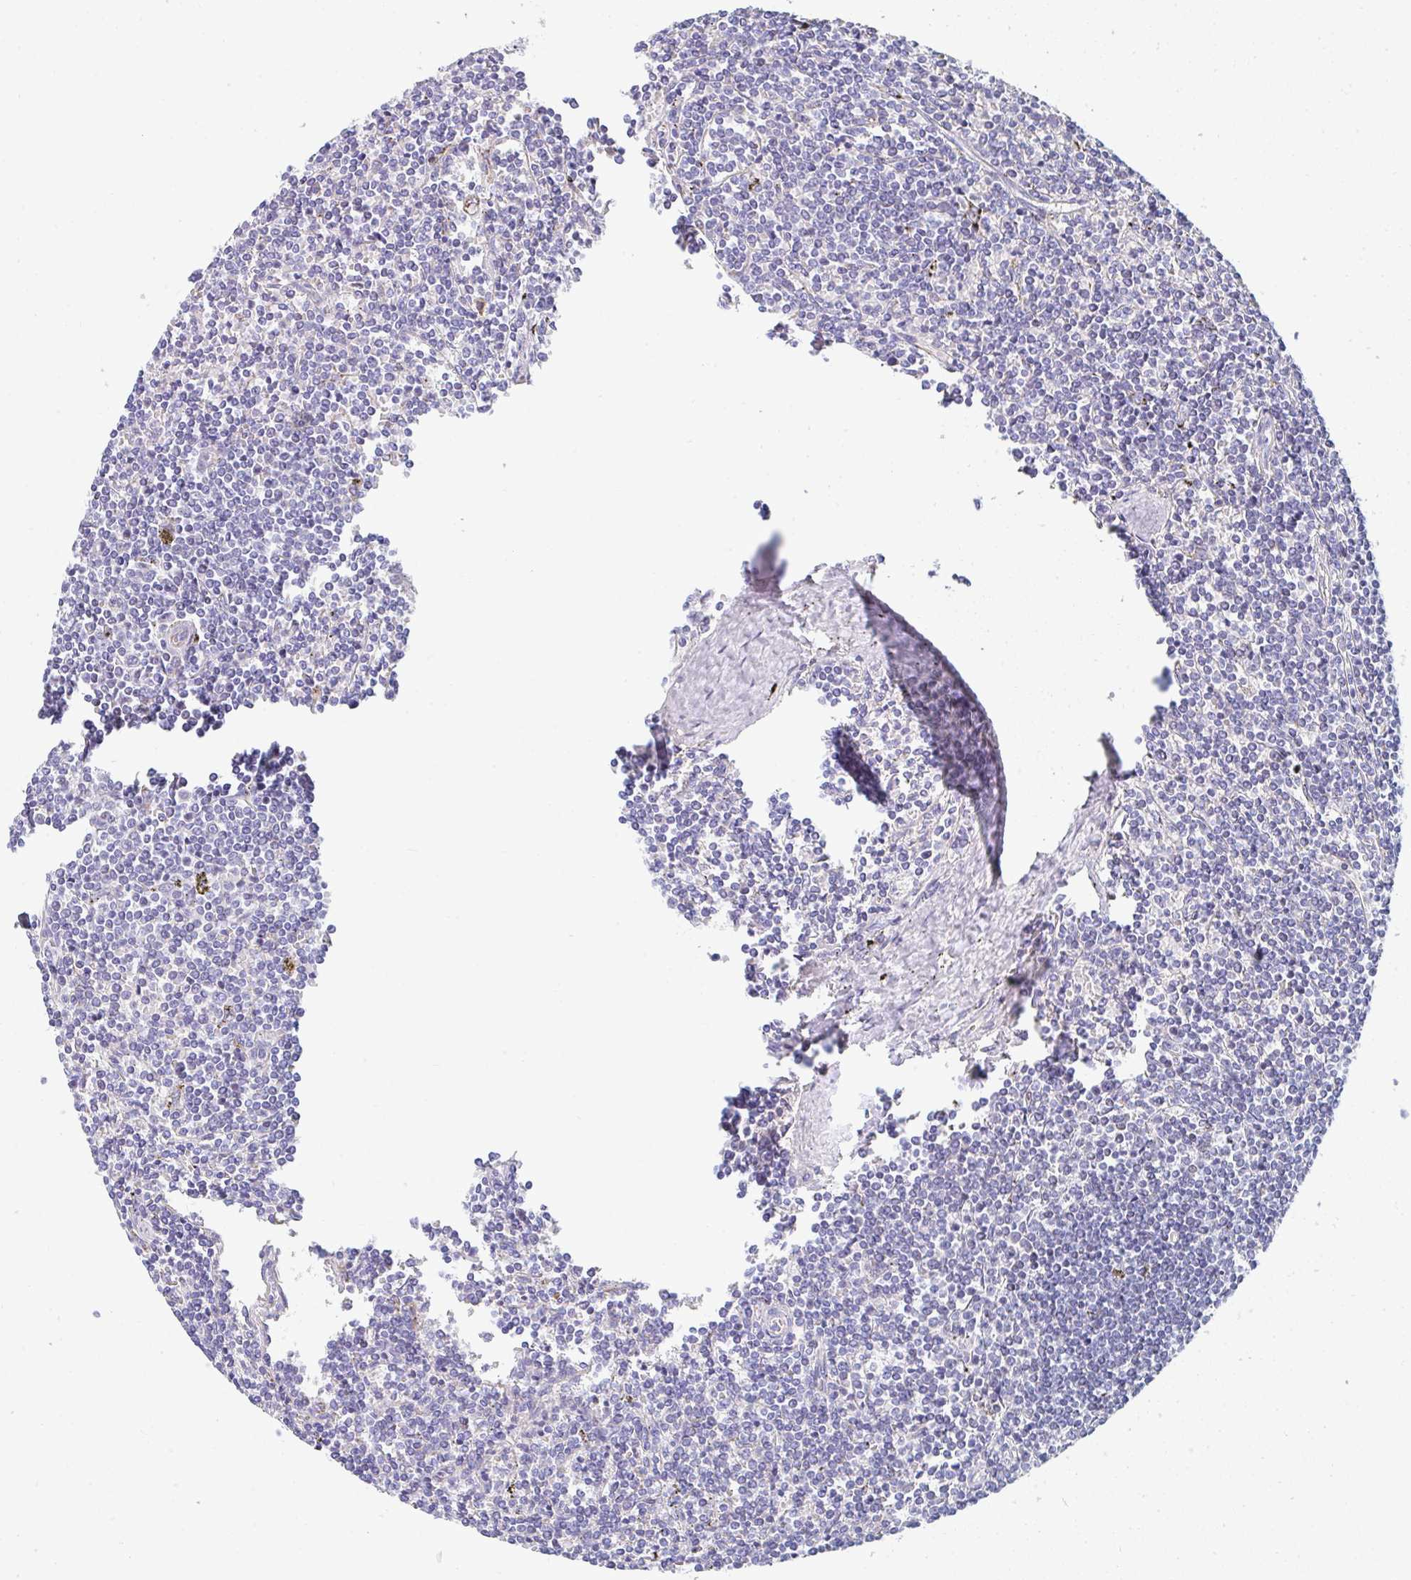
{"staining": {"intensity": "negative", "quantity": "none", "location": "none"}, "tissue": "lymphoma", "cell_type": "Tumor cells", "image_type": "cancer", "snomed": [{"axis": "morphology", "description": "Malignant lymphoma, non-Hodgkin's type, Low grade"}, {"axis": "topography", "description": "Spleen"}], "caption": "The immunohistochemistry image has no significant positivity in tumor cells of lymphoma tissue.", "gene": "MGAM2", "patient": {"sex": "male", "age": 78}}